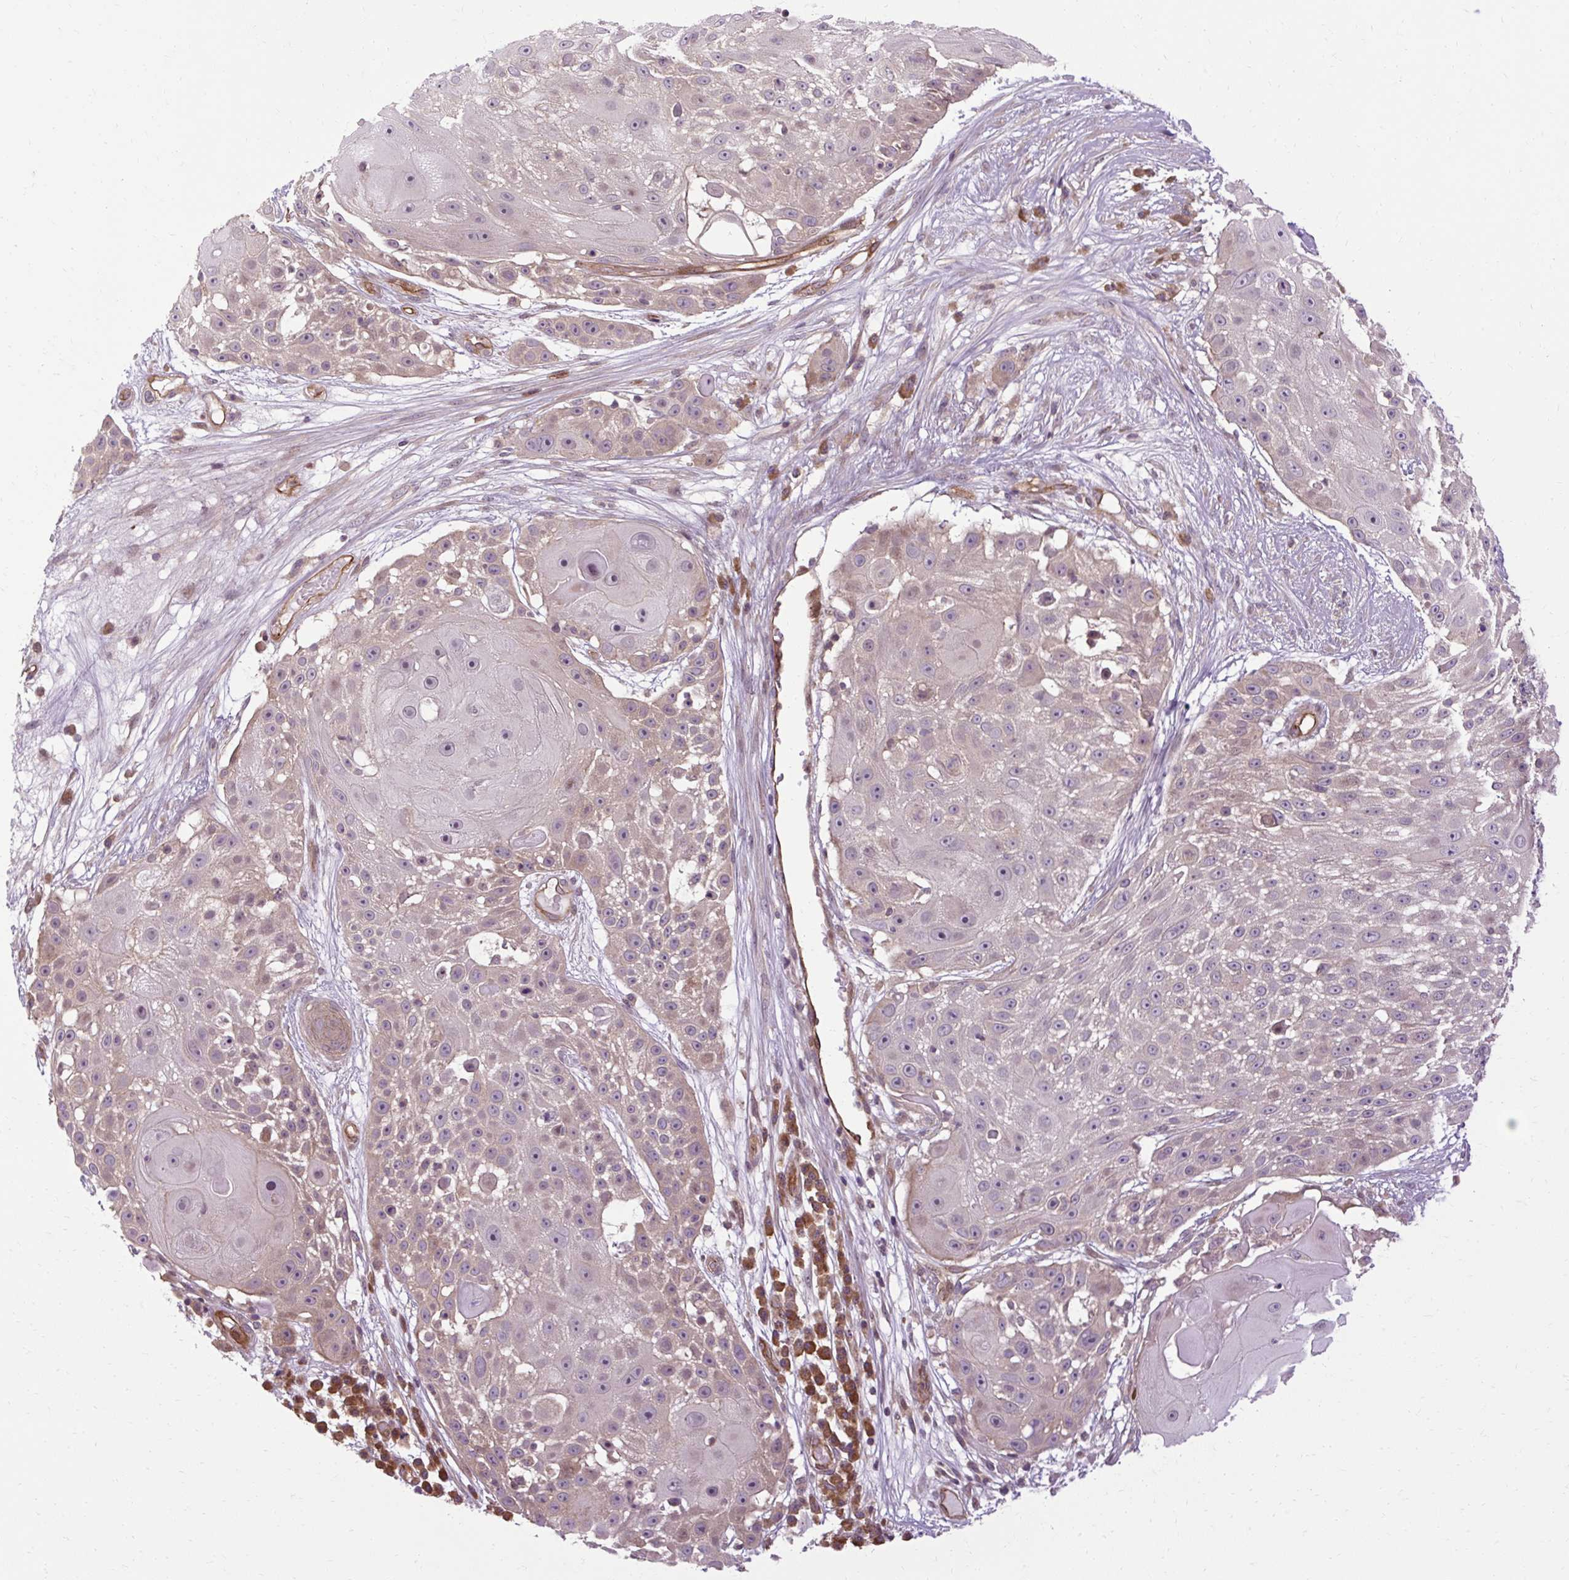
{"staining": {"intensity": "weak", "quantity": "<25%", "location": "cytoplasmic/membranous"}, "tissue": "skin cancer", "cell_type": "Tumor cells", "image_type": "cancer", "snomed": [{"axis": "morphology", "description": "Squamous cell carcinoma, NOS"}, {"axis": "topography", "description": "Skin"}], "caption": "An image of human skin cancer is negative for staining in tumor cells.", "gene": "CCDC93", "patient": {"sex": "female", "age": 86}}